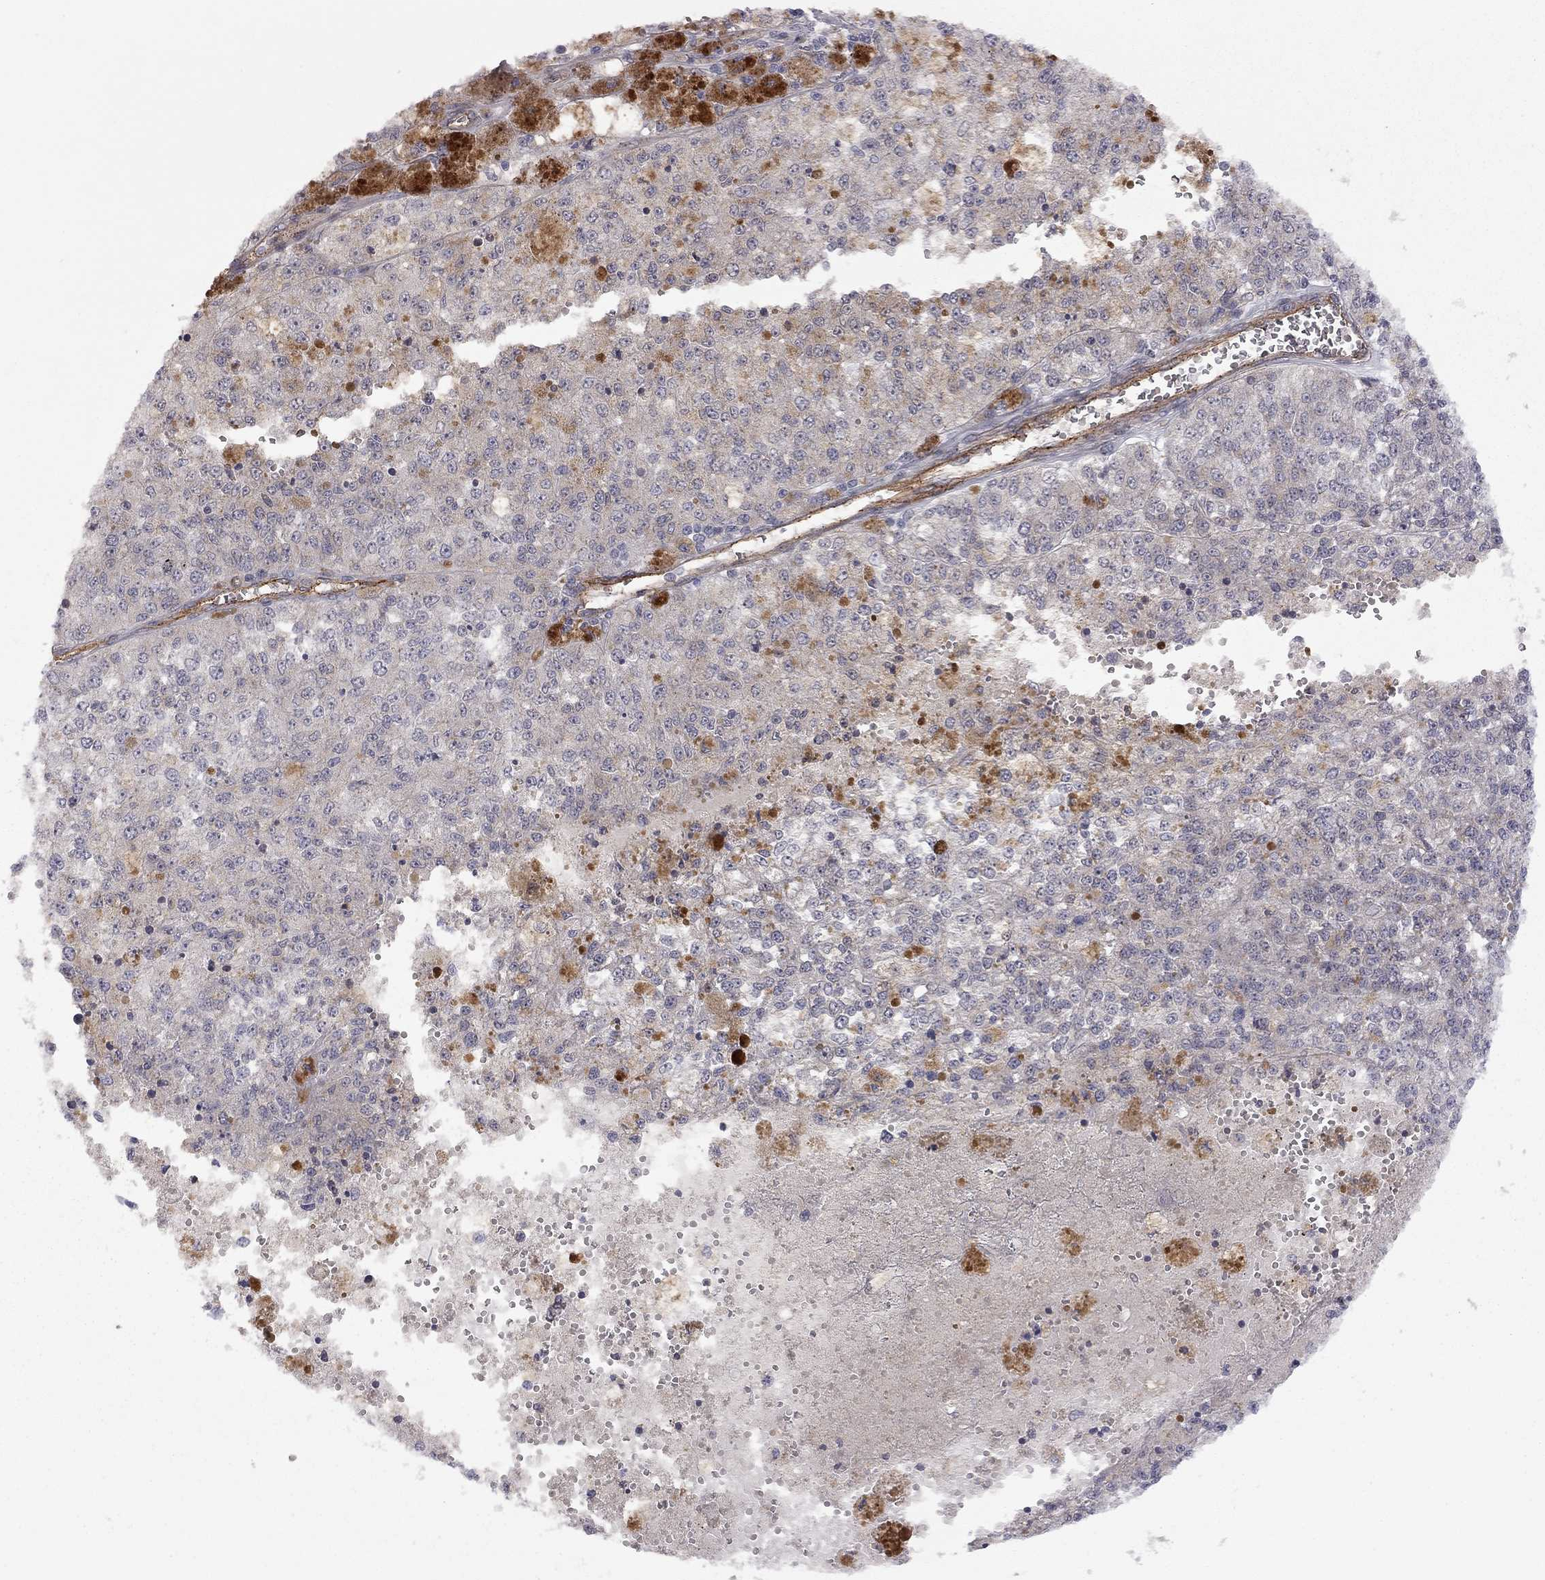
{"staining": {"intensity": "negative", "quantity": "none", "location": "none"}, "tissue": "melanoma", "cell_type": "Tumor cells", "image_type": "cancer", "snomed": [{"axis": "morphology", "description": "Malignant melanoma, Metastatic site"}, {"axis": "topography", "description": "Lymph node"}], "caption": "Tumor cells are negative for protein expression in human malignant melanoma (metastatic site).", "gene": "EXOC3L2", "patient": {"sex": "female", "age": 64}}